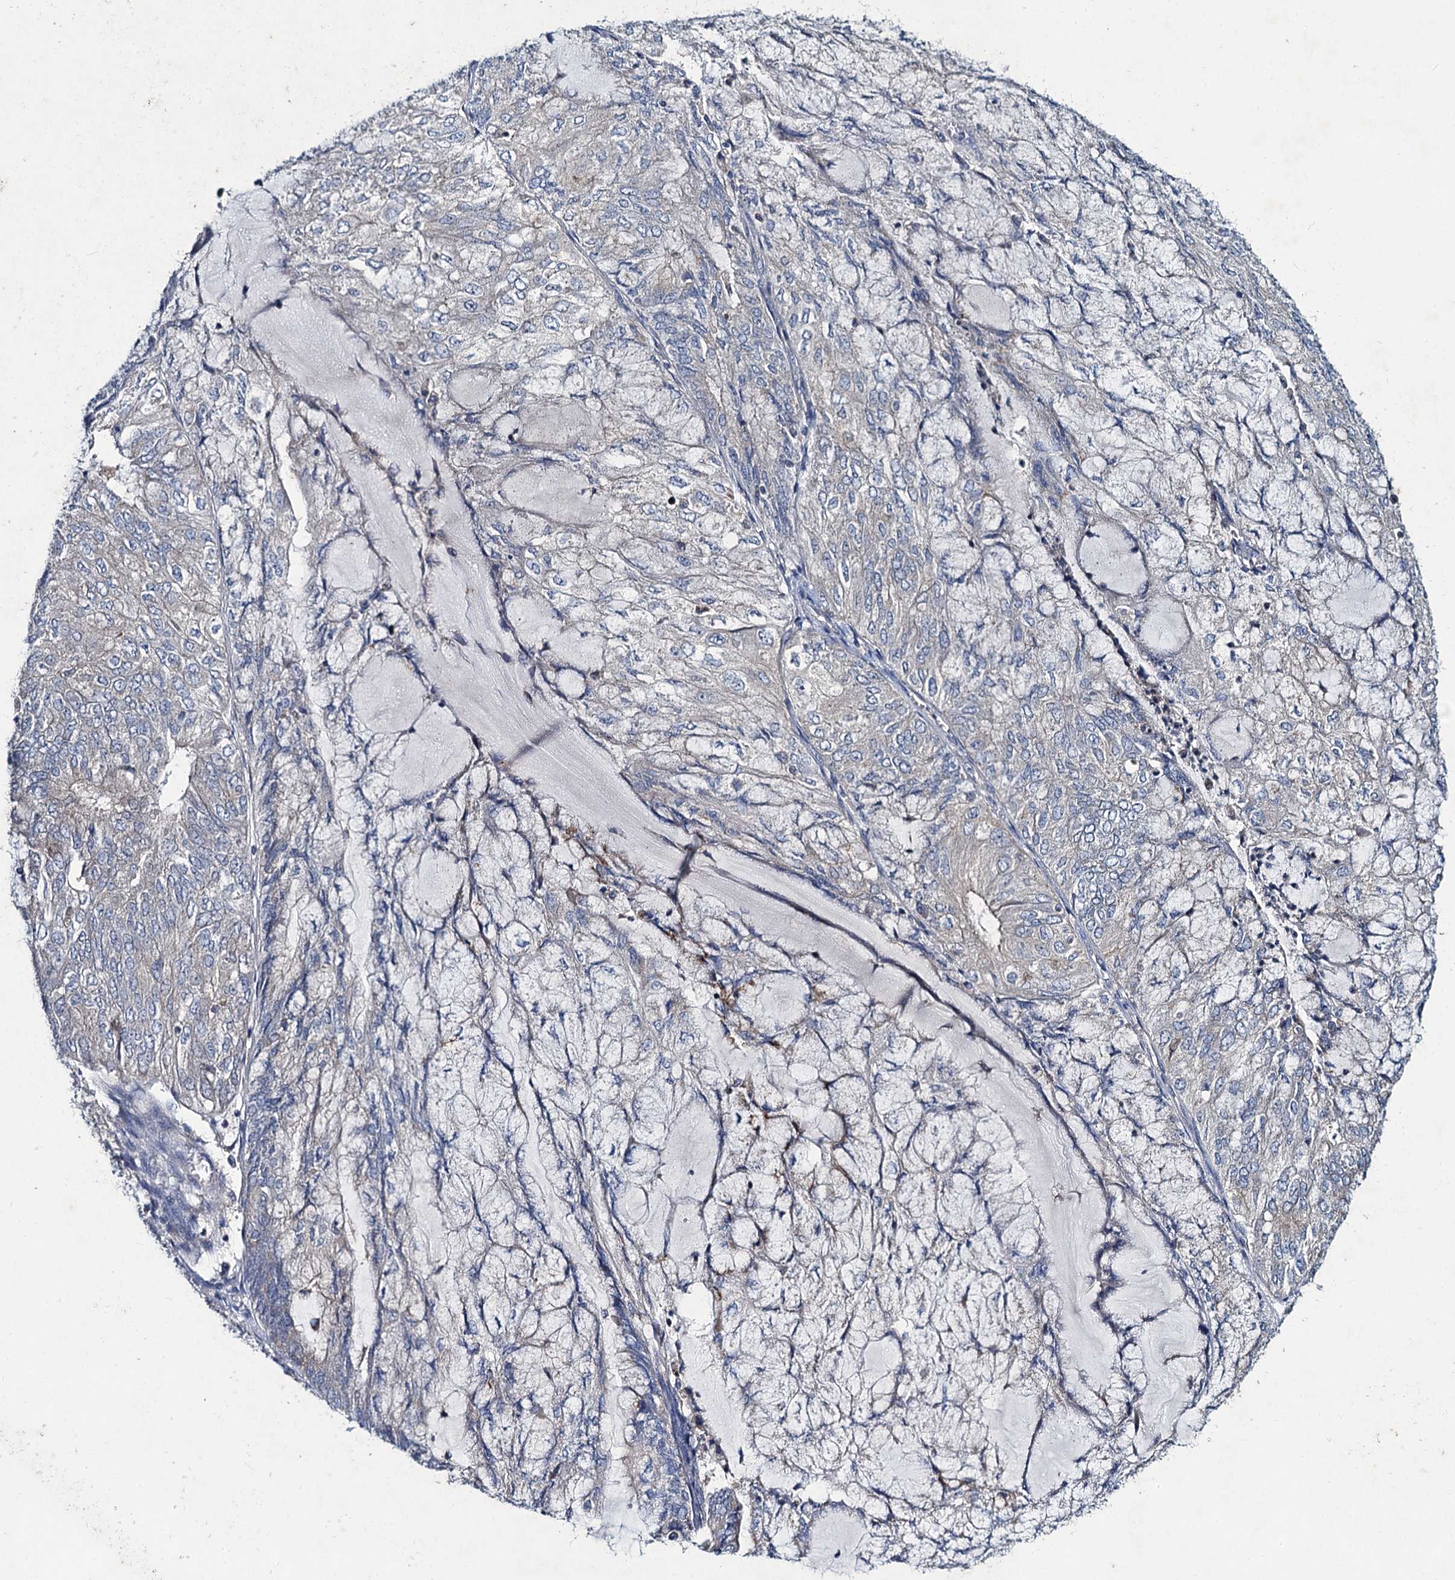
{"staining": {"intensity": "negative", "quantity": "none", "location": "none"}, "tissue": "endometrial cancer", "cell_type": "Tumor cells", "image_type": "cancer", "snomed": [{"axis": "morphology", "description": "Adenocarcinoma, NOS"}, {"axis": "topography", "description": "Endometrium"}], "caption": "Protein analysis of adenocarcinoma (endometrial) demonstrates no significant positivity in tumor cells.", "gene": "SNAP29", "patient": {"sex": "female", "age": 81}}